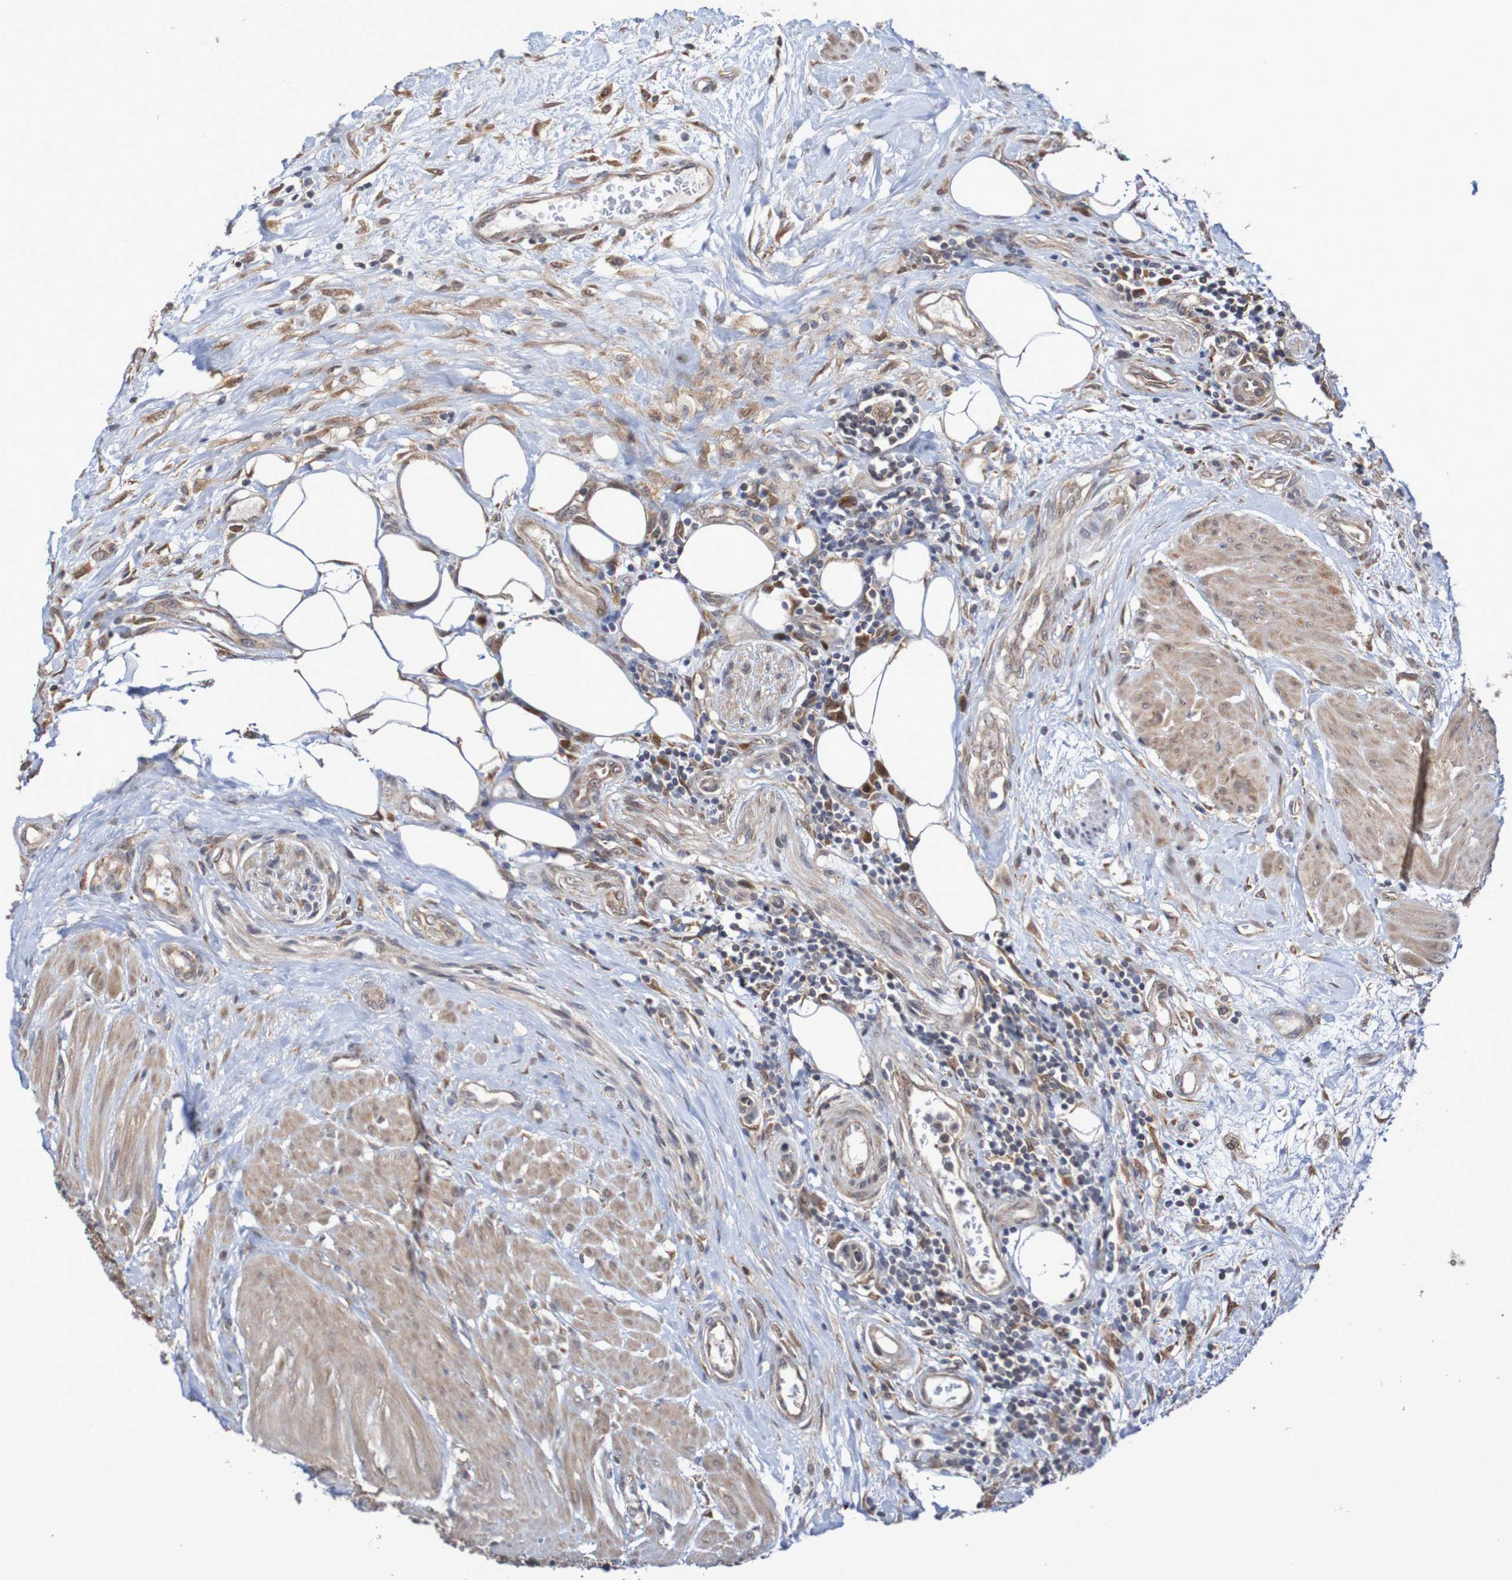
{"staining": {"intensity": "moderate", "quantity": ">75%", "location": "cytoplasmic/membranous"}, "tissue": "urothelial cancer", "cell_type": "Tumor cells", "image_type": "cancer", "snomed": [{"axis": "morphology", "description": "Urothelial carcinoma, High grade"}, {"axis": "topography", "description": "Urinary bladder"}], "caption": "Urothelial carcinoma (high-grade) stained with a brown dye exhibits moderate cytoplasmic/membranous positive staining in approximately >75% of tumor cells.", "gene": "PHPT1", "patient": {"sex": "male", "age": 35}}